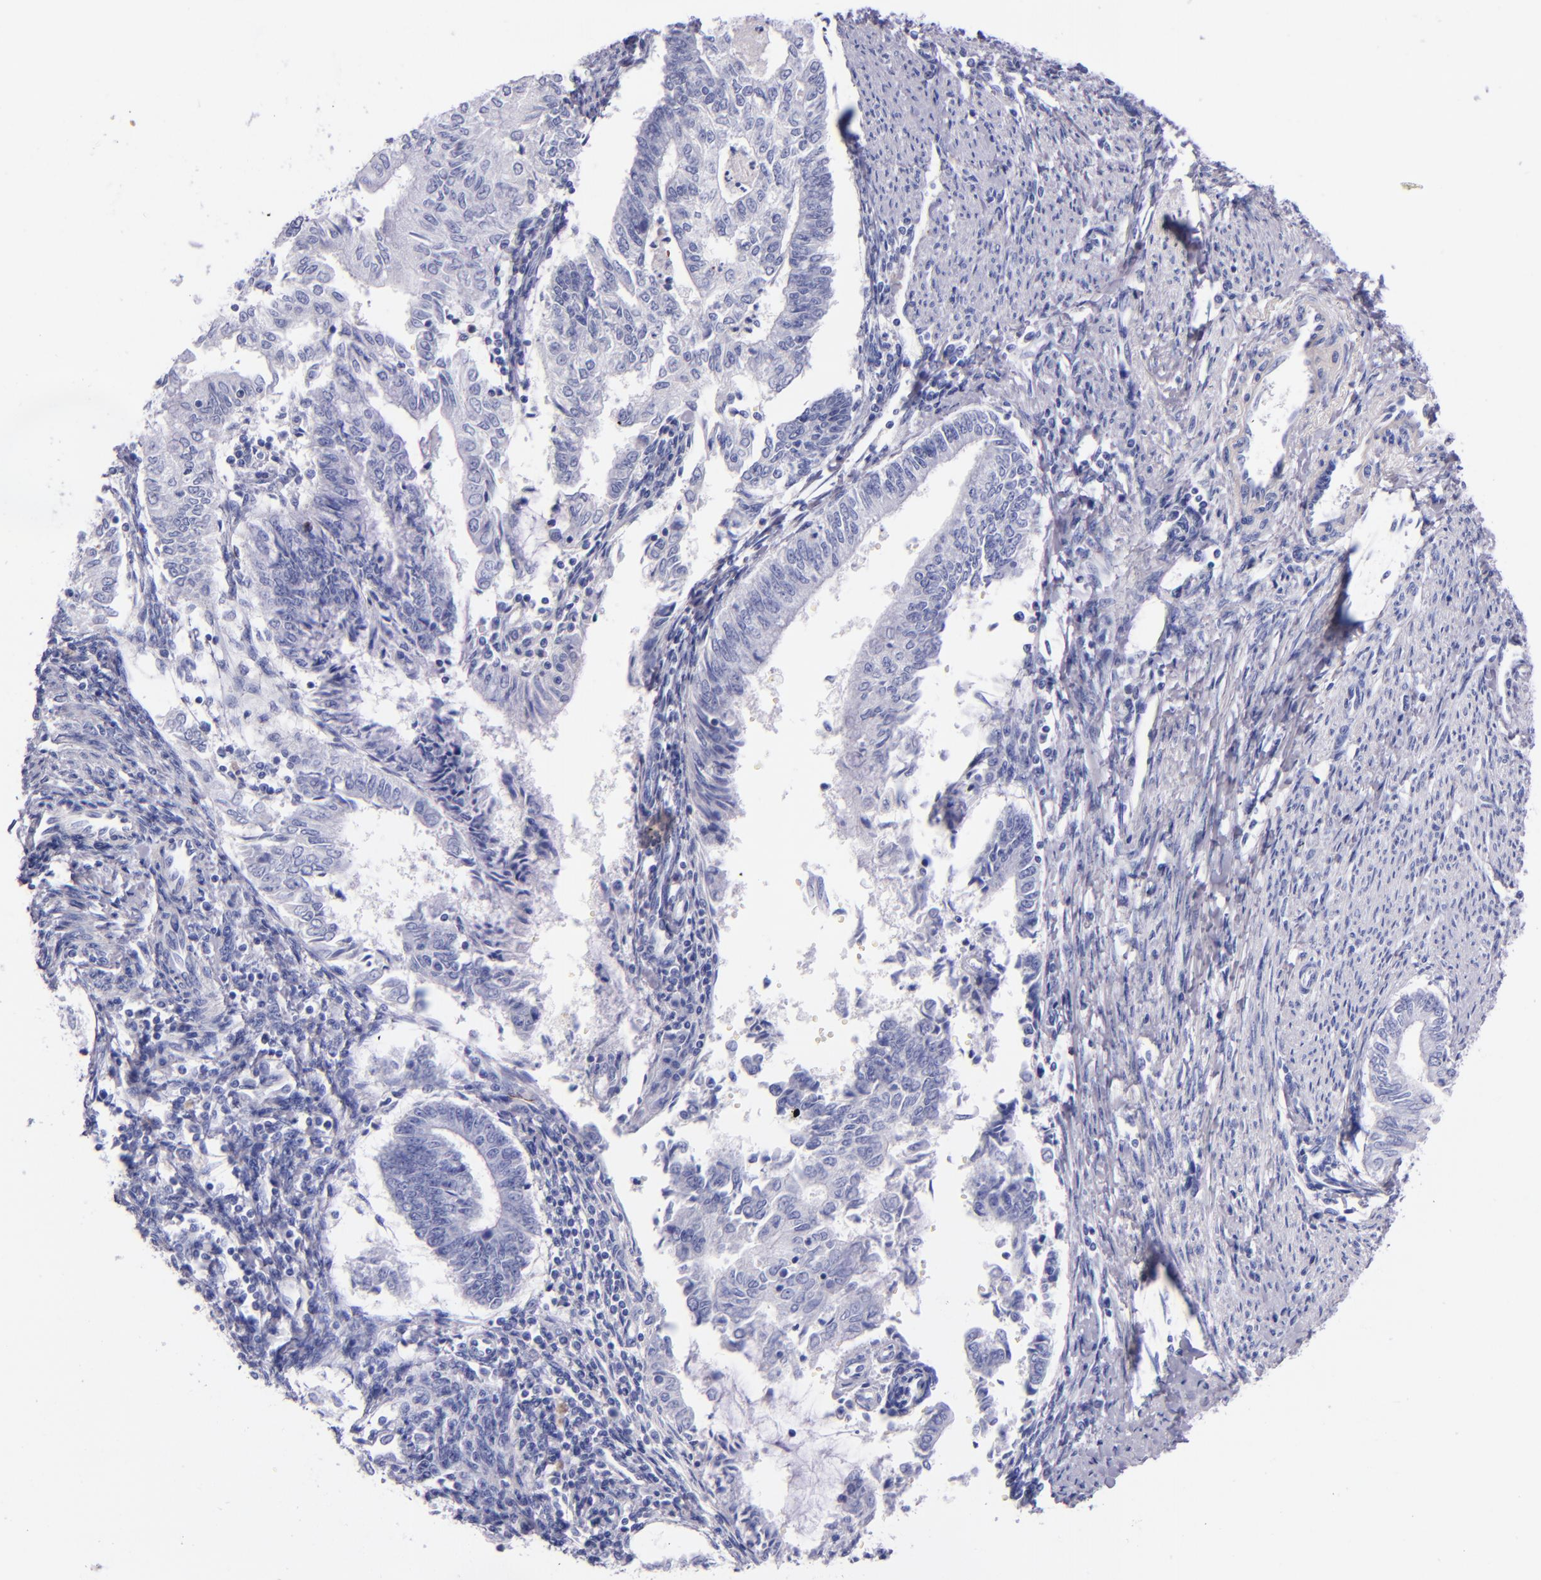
{"staining": {"intensity": "negative", "quantity": "none", "location": "none"}, "tissue": "endometrial cancer", "cell_type": "Tumor cells", "image_type": "cancer", "snomed": [{"axis": "morphology", "description": "Adenocarcinoma, NOS"}, {"axis": "topography", "description": "Endometrium"}], "caption": "A high-resolution micrograph shows immunohistochemistry staining of adenocarcinoma (endometrial), which reveals no significant positivity in tumor cells.", "gene": "LAG3", "patient": {"sex": "female", "age": 66}}